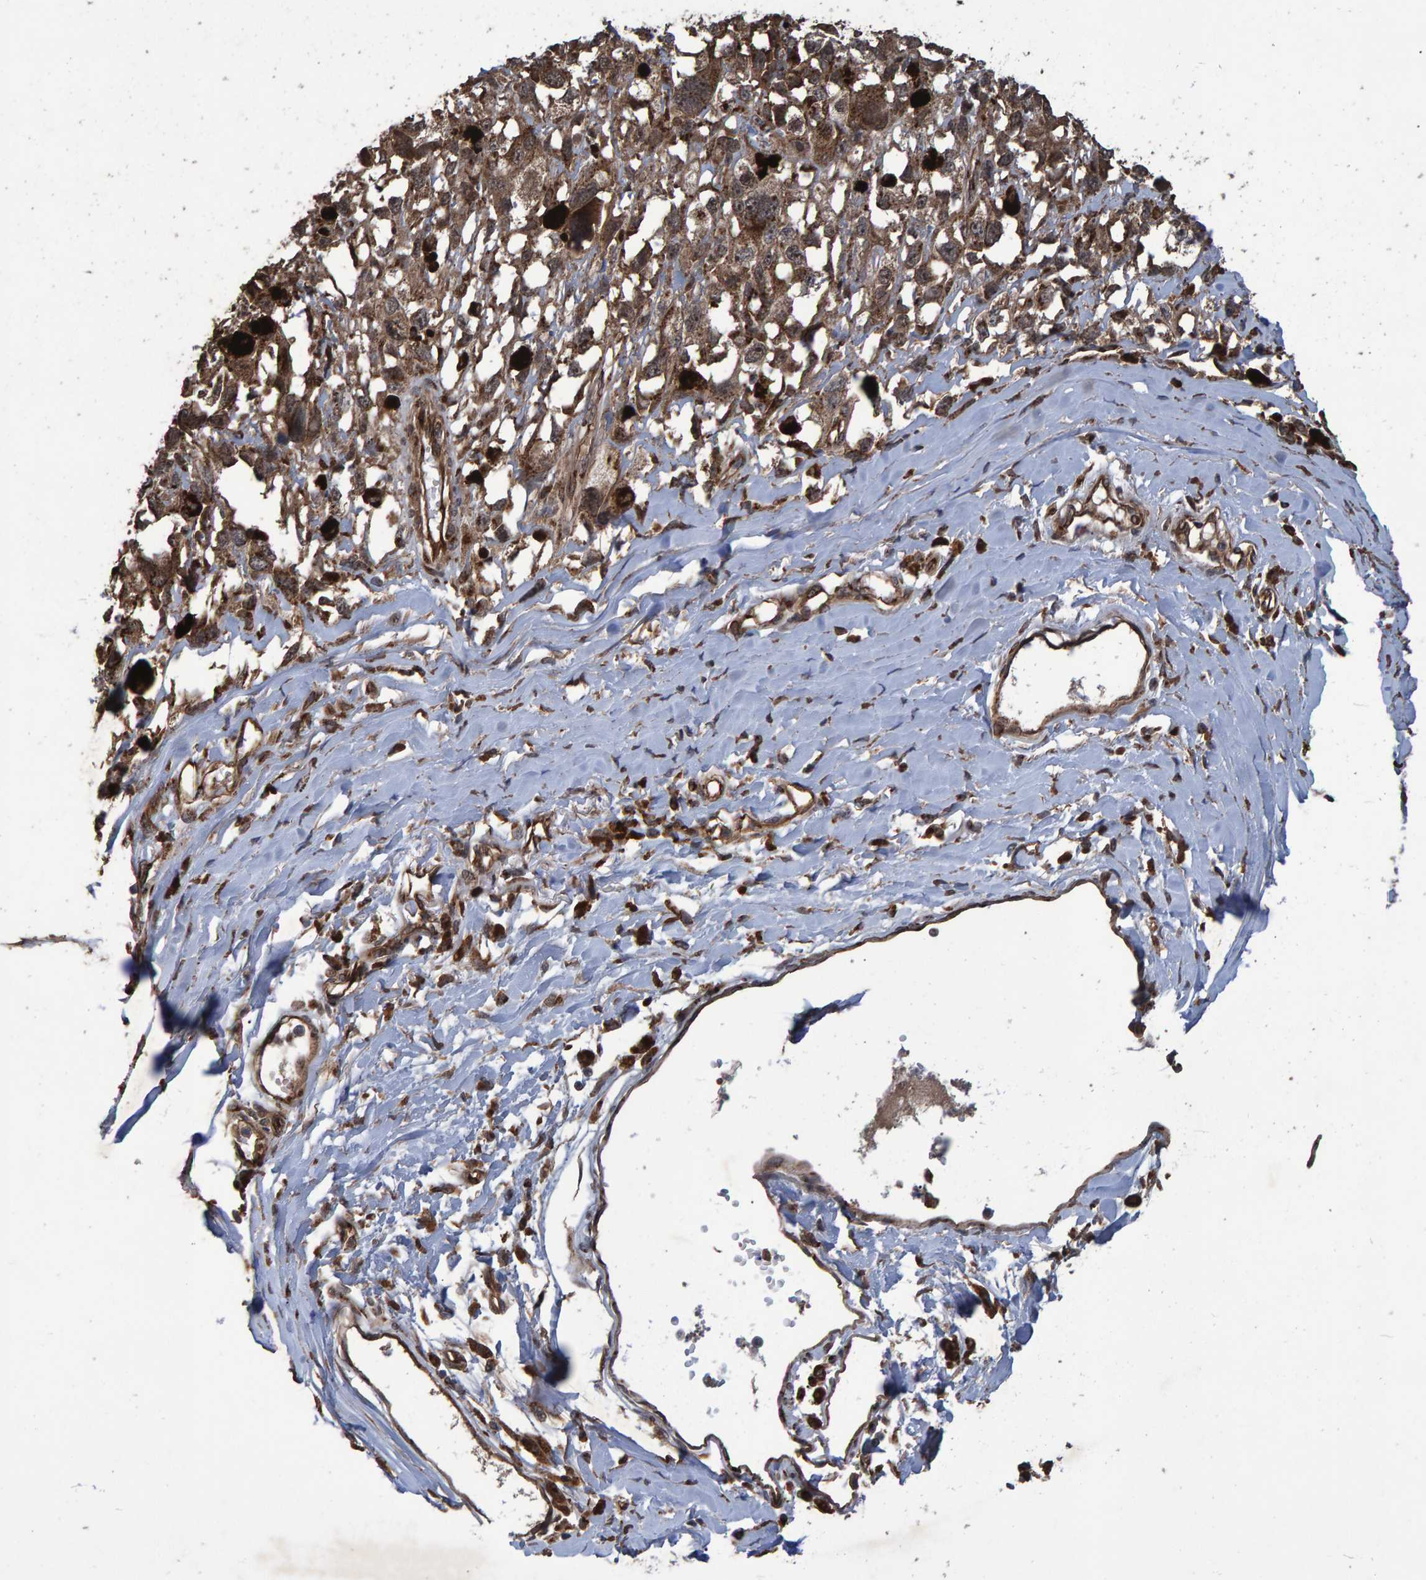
{"staining": {"intensity": "moderate", "quantity": ">75%", "location": "cytoplasmic/membranous,nuclear"}, "tissue": "melanoma", "cell_type": "Tumor cells", "image_type": "cancer", "snomed": [{"axis": "morphology", "description": "Malignant melanoma, Metastatic site"}, {"axis": "topography", "description": "Lymph node"}], "caption": "A medium amount of moderate cytoplasmic/membranous and nuclear expression is identified in approximately >75% of tumor cells in malignant melanoma (metastatic site) tissue.", "gene": "TRIM68", "patient": {"sex": "male", "age": 59}}